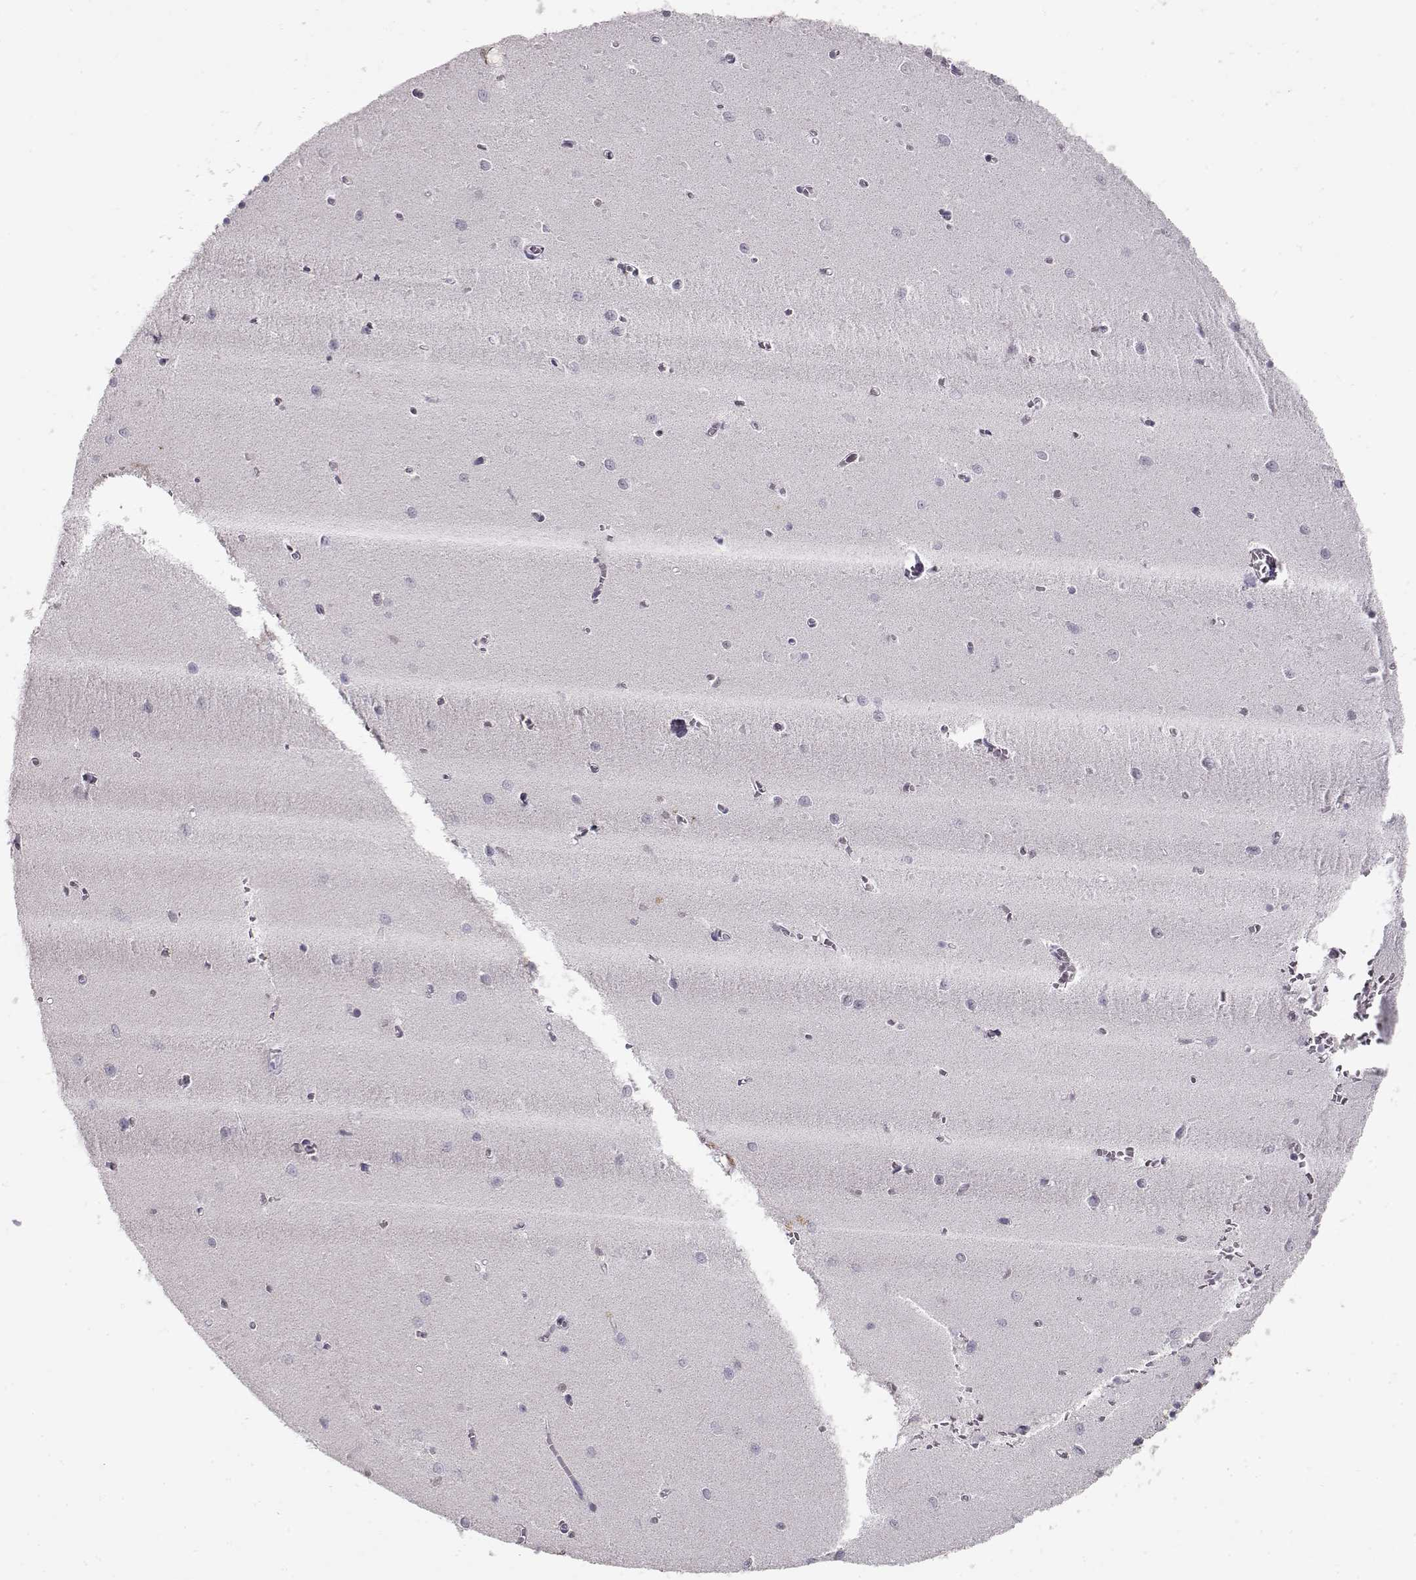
{"staining": {"intensity": "negative", "quantity": "none", "location": "none"}, "tissue": "cerebellum", "cell_type": "Cells in granular layer", "image_type": "normal", "snomed": [{"axis": "morphology", "description": "Normal tissue, NOS"}, {"axis": "topography", "description": "Cerebellum"}], "caption": "The immunohistochemistry image has no significant expression in cells in granular layer of cerebellum.", "gene": "CDK4", "patient": {"sex": "female", "age": 64}}